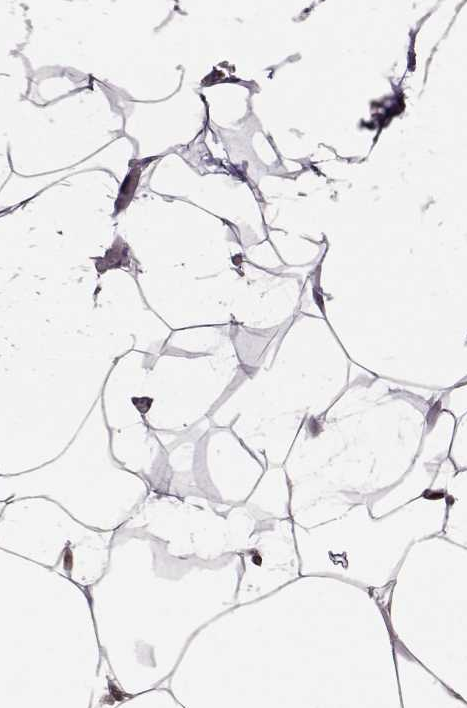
{"staining": {"intensity": "weak", "quantity": ">75%", "location": "cytoplasmic/membranous,nuclear"}, "tissue": "adipose tissue", "cell_type": "Adipocytes", "image_type": "normal", "snomed": [{"axis": "morphology", "description": "Normal tissue, NOS"}, {"axis": "topography", "description": "Adipose tissue"}], "caption": "Adipose tissue stained with a brown dye displays weak cytoplasmic/membranous,nuclear positive expression in approximately >75% of adipocytes.", "gene": "NUP37", "patient": {"sex": "male", "age": 57}}